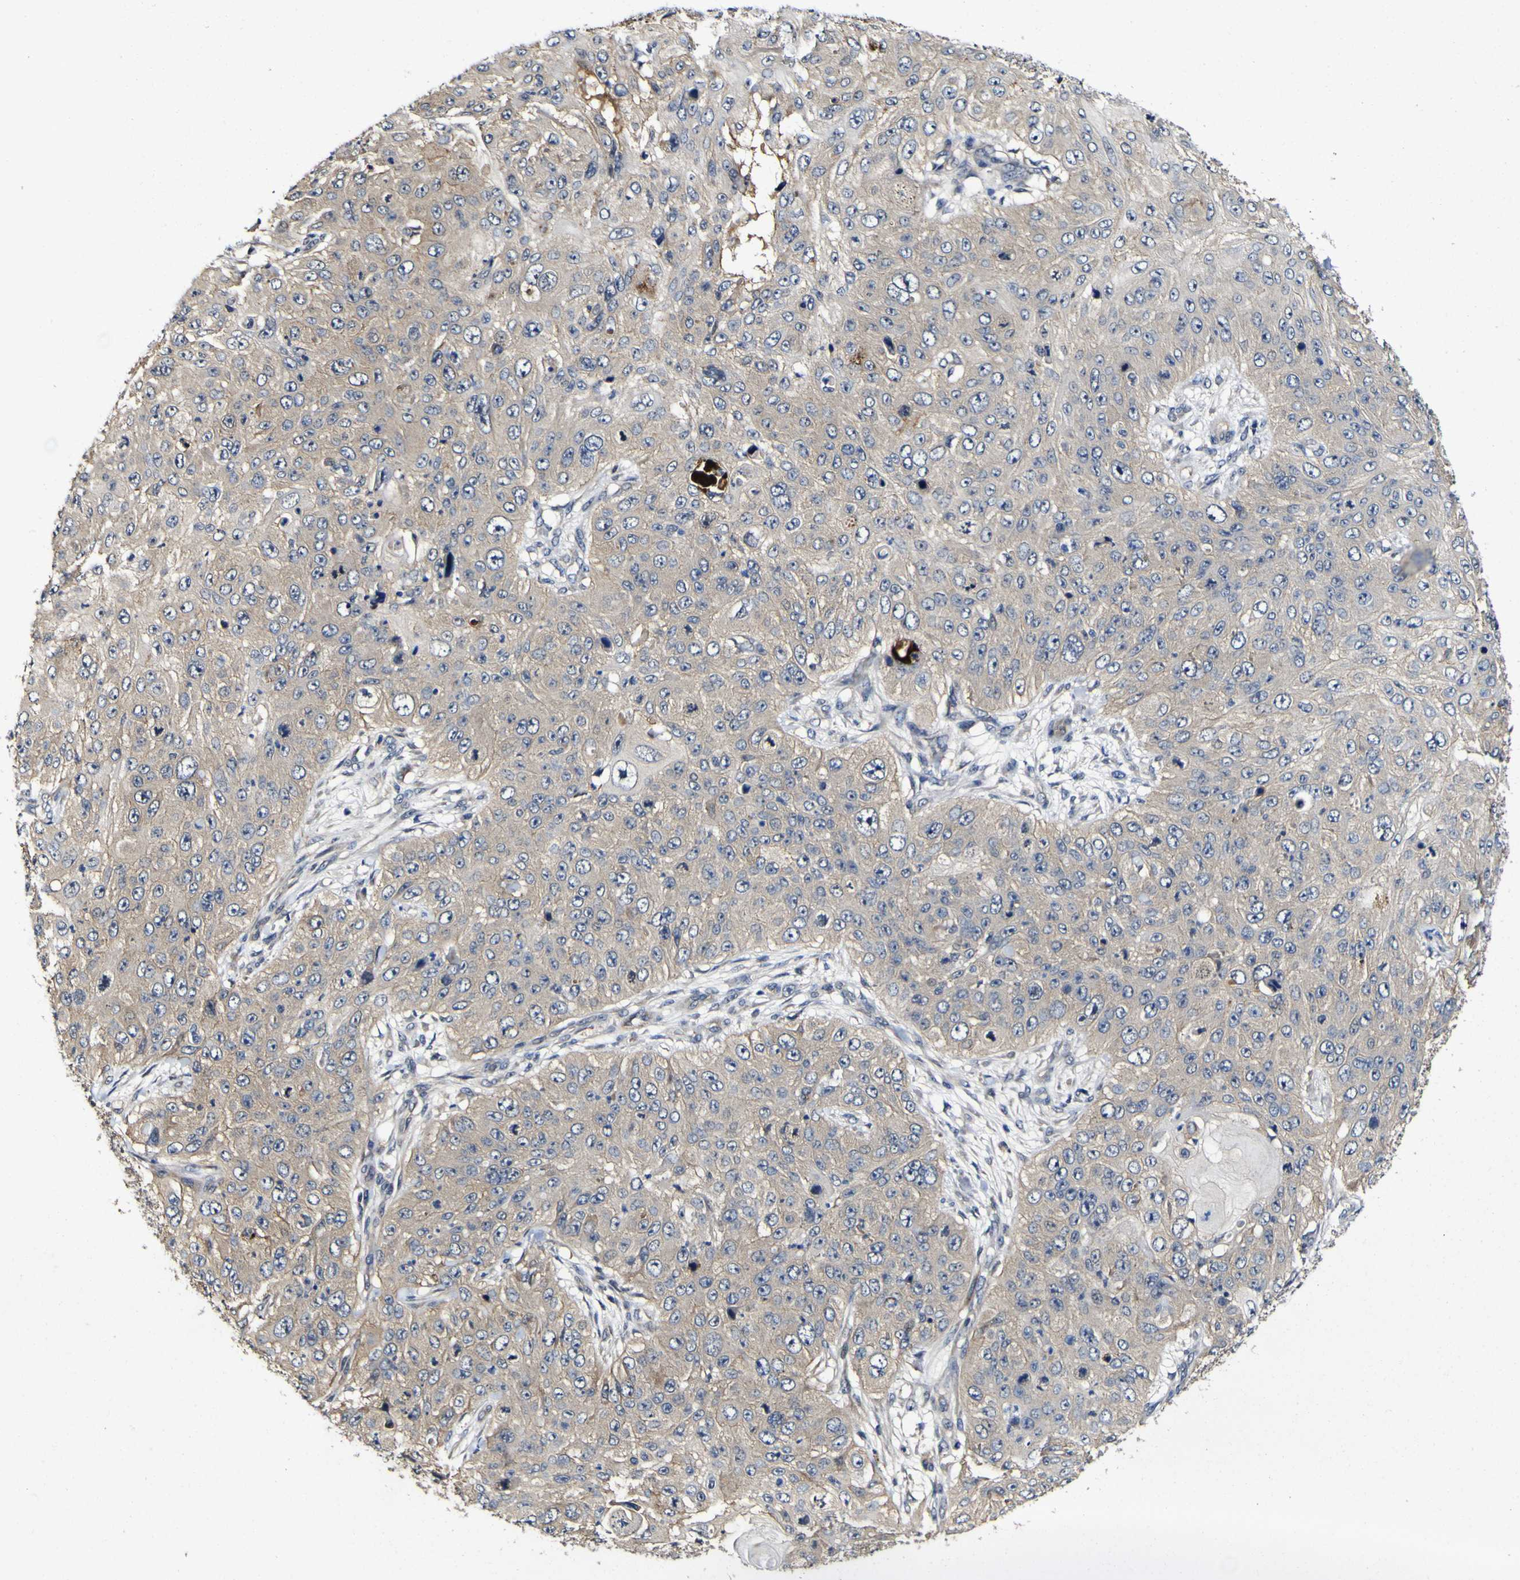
{"staining": {"intensity": "negative", "quantity": "none", "location": "none"}, "tissue": "skin cancer", "cell_type": "Tumor cells", "image_type": "cancer", "snomed": [{"axis": "morphology", "description": "Squamous cell carcinoma, NOS"}, {"axis": "topography", "description": "Skin"}], "caption": "A high-resolution photomicrograph shows immunohistochemistry staining of skin squamous cell carcinoma, which reveals no significant expression in tumor cells.", "gene": "CCL2", "patient": {"sex": "female", "age": 80}}